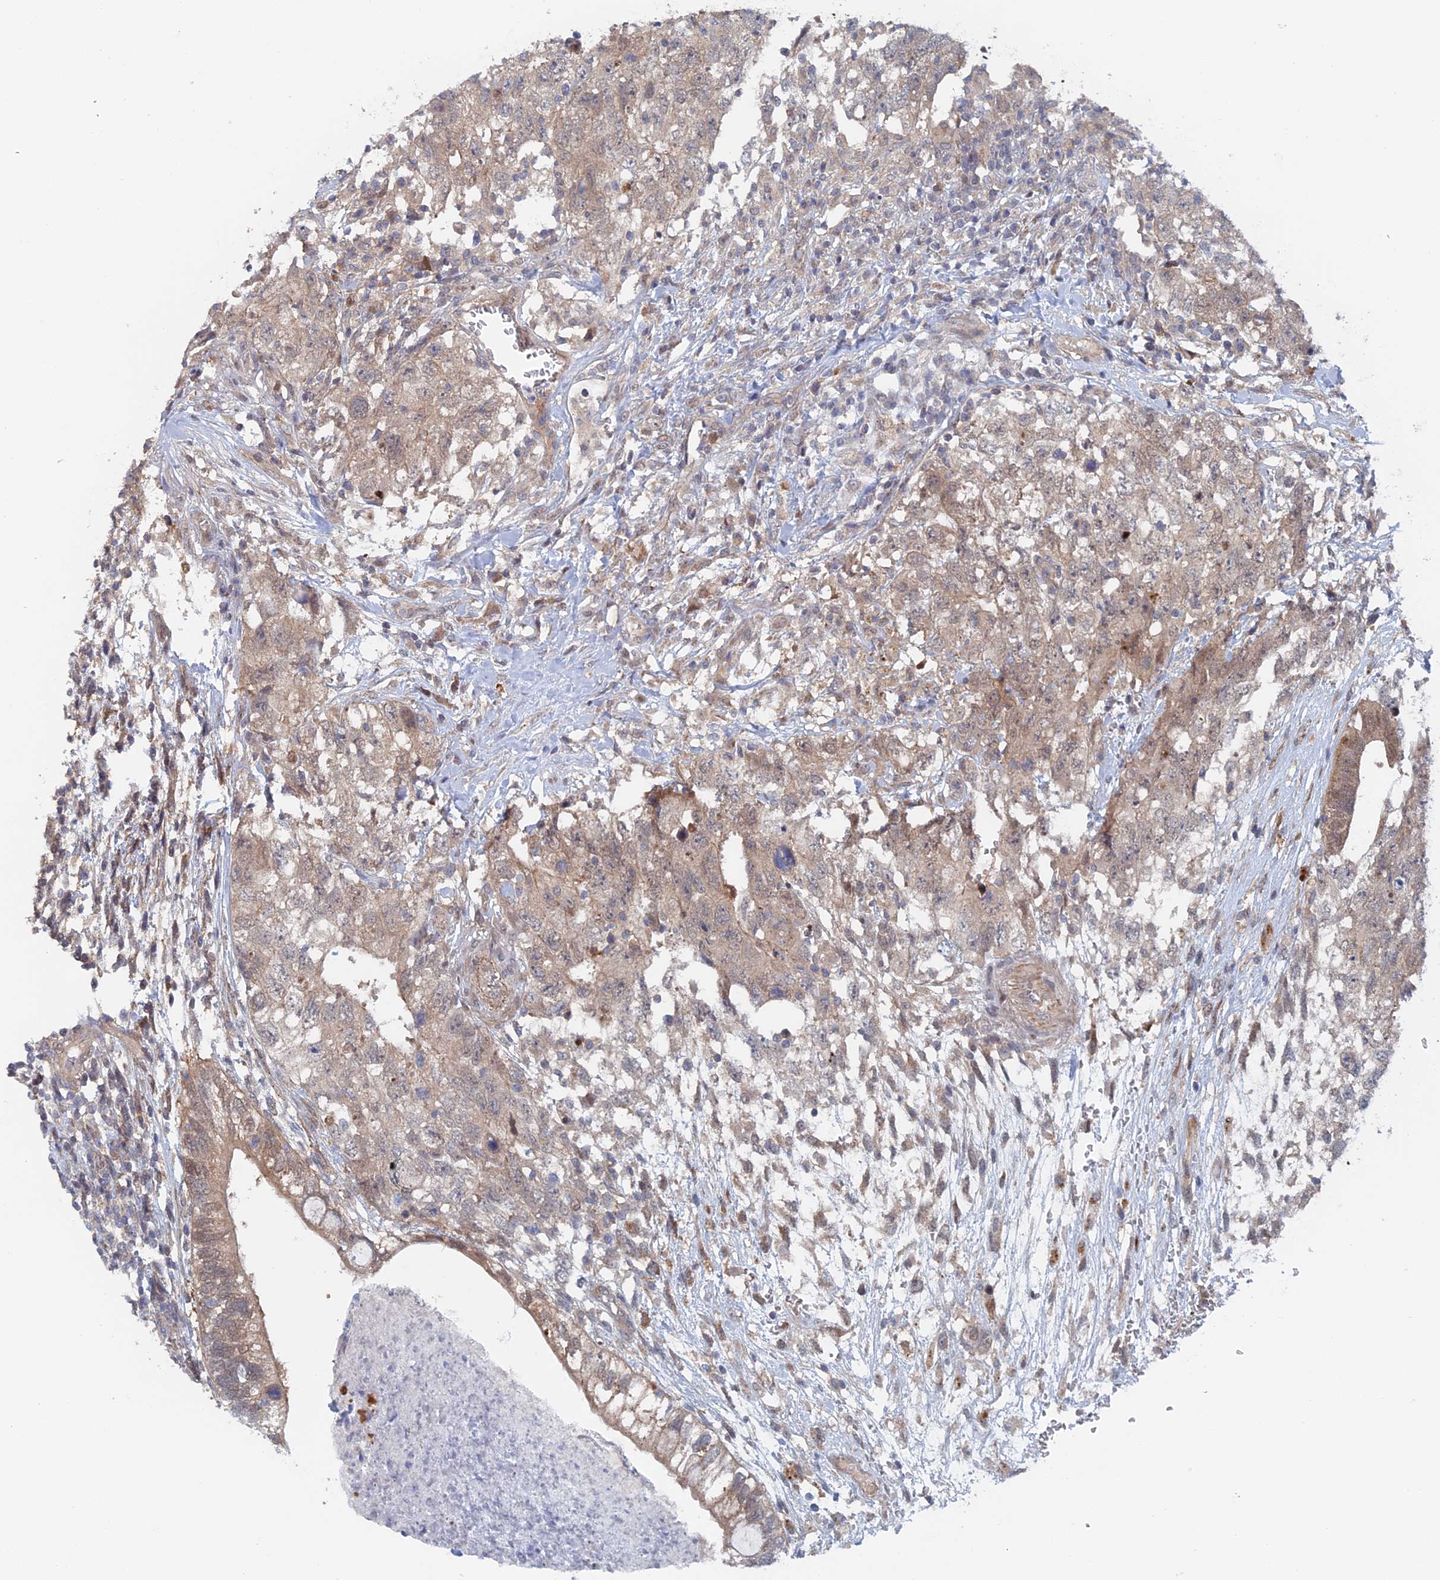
{"staining": {"intensity": "weak", "quantity": "<25%", "location": "cytoplasmic/membranous,nuclear"}, "tissue": "testis cancer", "cell_type": "Tumor cells", "image_type": "cancer", "snomed": [{"axis": "morphology", "description": "Seminoma, NOS"}, {"axis": "morphology", "description": "Carcinoma, Embryonal, NOS"}, {"axis": "topography", "description": "Testis"}], "caption": "Immunohistochemistry histopathology image of human testis seminoma stained for a protein (brown), which reveals no staining in tumor cells.", "gene": "ELOVL6", "patient": {"sex": "male", "age": 29}}